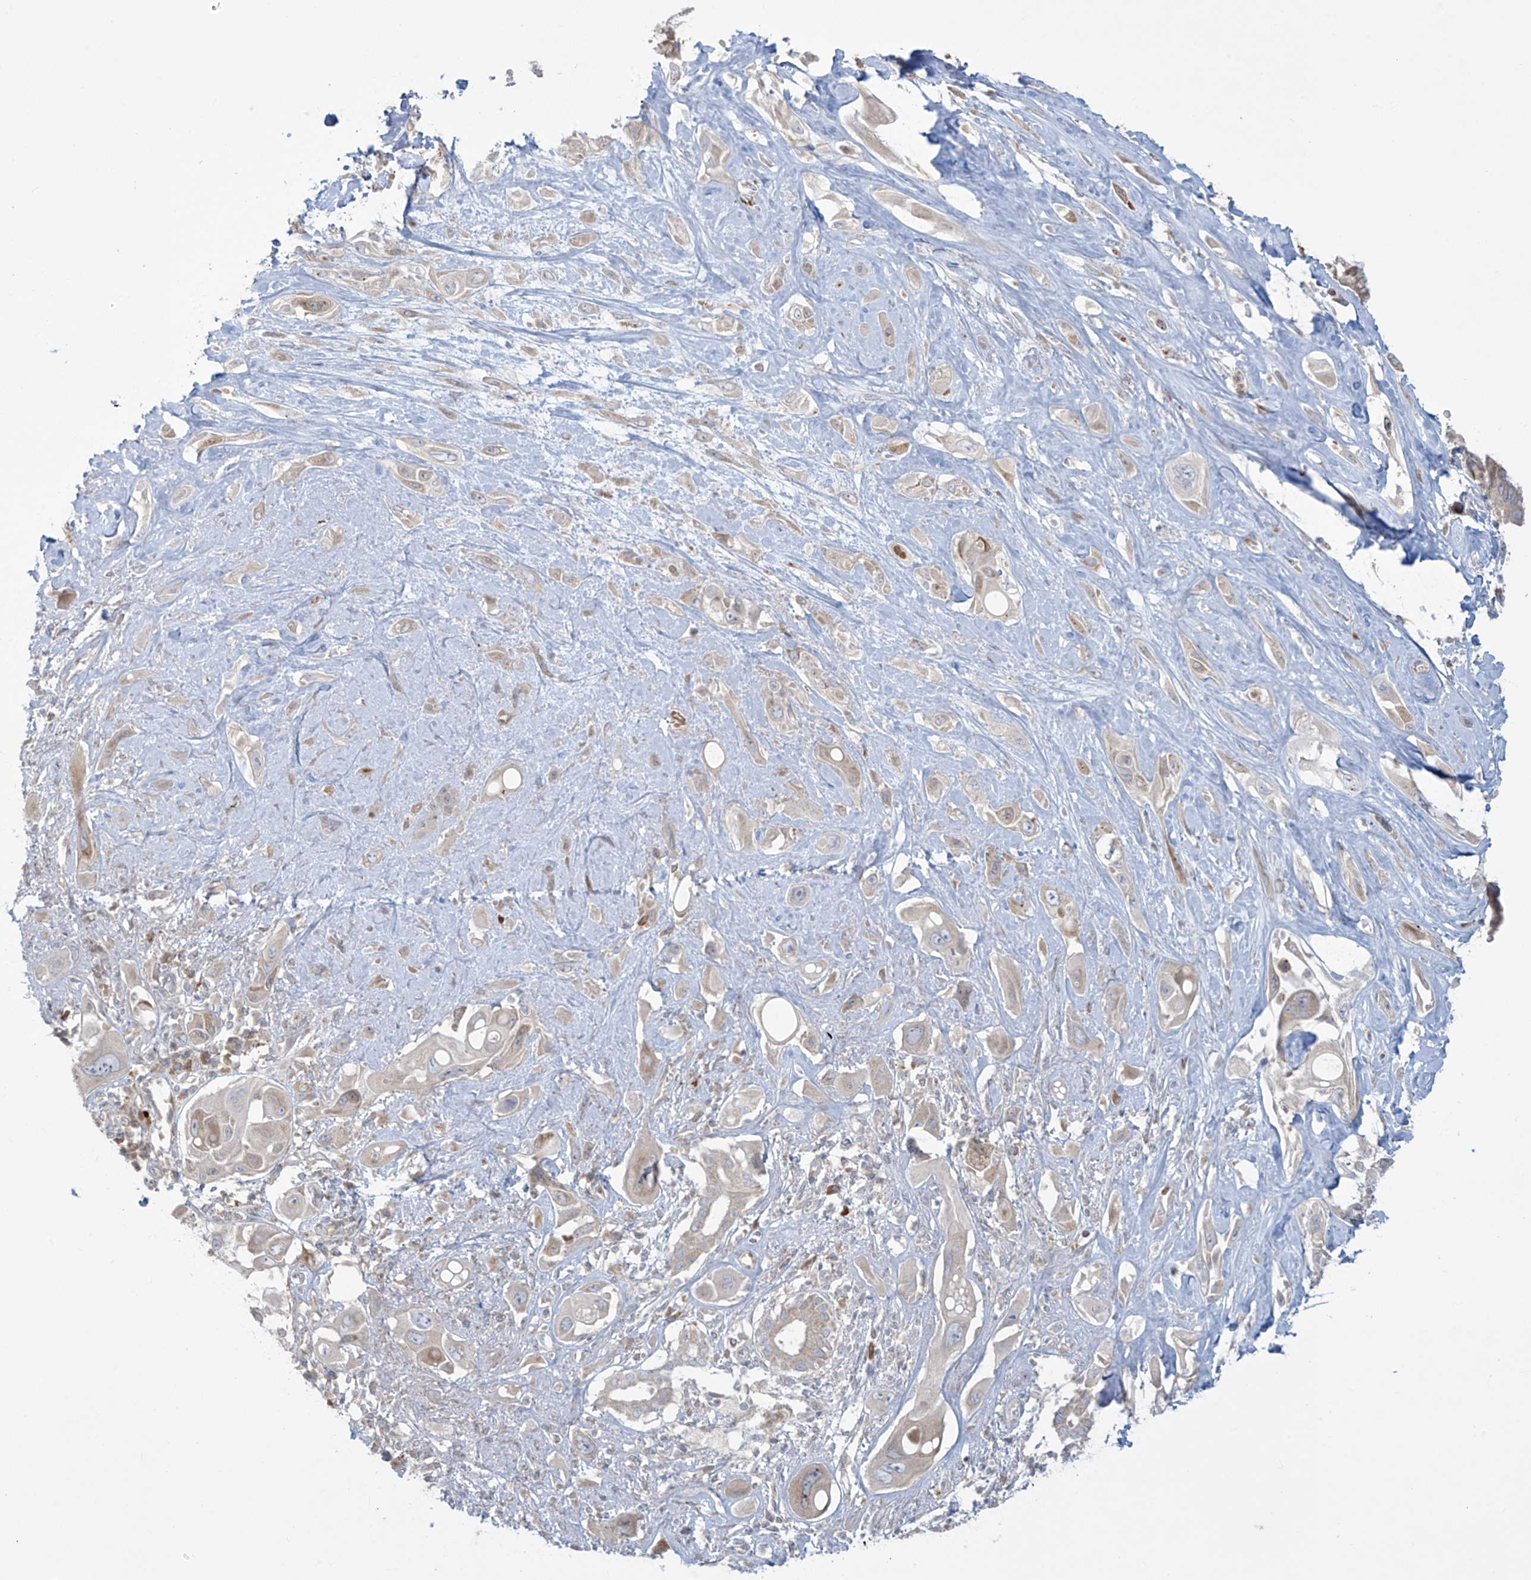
{"staining": {"intensity": "negative", "quantity": "none", "location": "none"}, "tissue": "pancreatic cancer", "cell_type": "Tumor cells", "image_type": "cancer", "snomed": [{"axis": "morphology", "description": "Adenocarcinoma, NOS"}, {"axis": "topography", "description": "Pancreas"}], "caption": "The image reveals no staining of tumor cells in pancreatic cancer (adenocarcinoma).", "gene": "PPAT", "patient": {"sex": "male", "age": 68}}